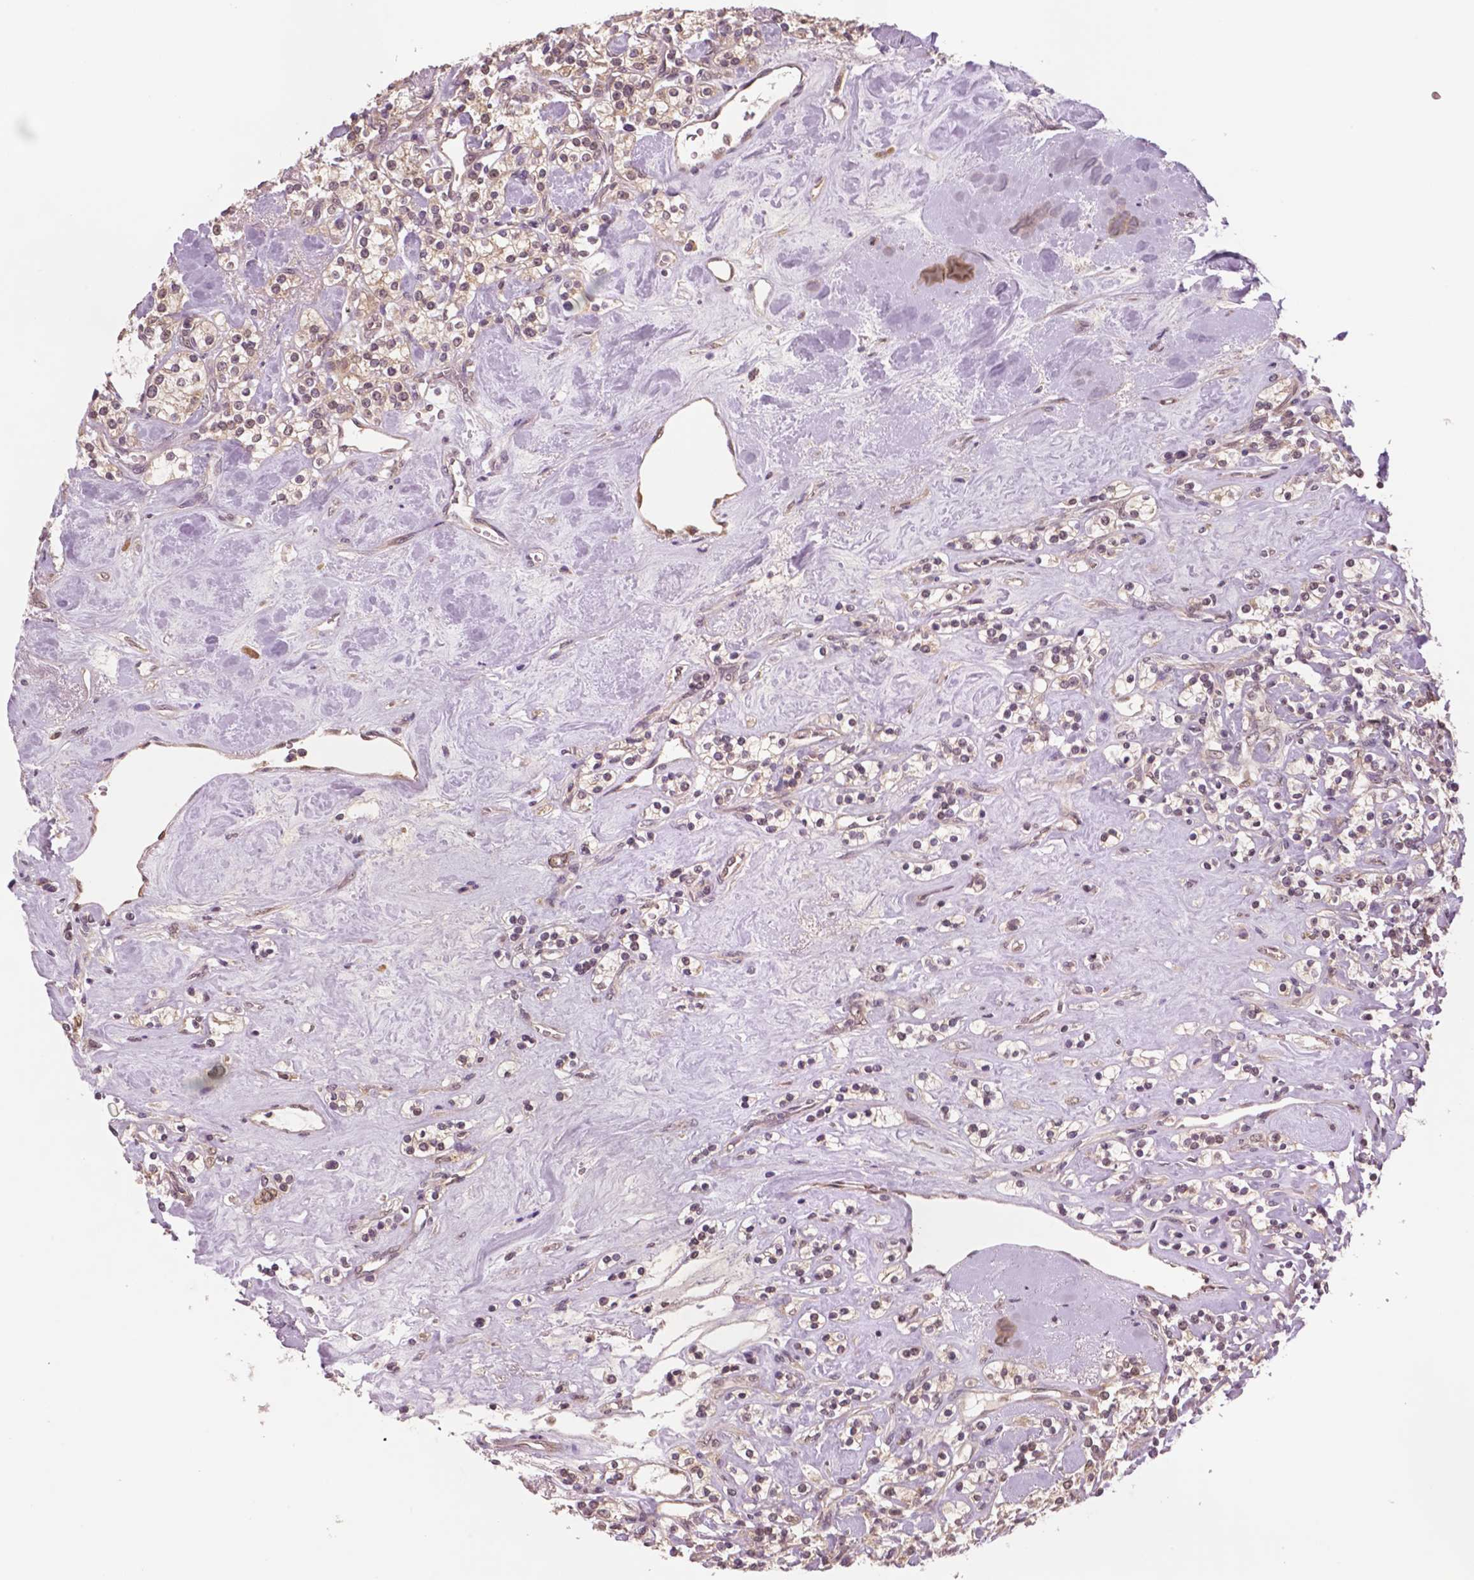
{"staining": {"intensity": "weak", "quantity": ">75%", "location": "cytoplasmic/membranous"}, "tissue": "renal cancer", "cell_type": "Tumor cells", "image_type": "cancer", "snomed": [{"axis": "morphology", "description": "Adenocarcinoma, NOS"}, {"axis": "topography", "description": "Kidney"}], "caption": "High-magnification brightfield microscopy of renal adenocarcinoma stained with DAB (brown) and counterstained with hematoxylin (blue). tumor cells exhibit weak cytoplasmic/membranous staining is identified in approximately>75% of cells.", "gene": "STAT3", "patient": {"sex": "male", "age": 77}}